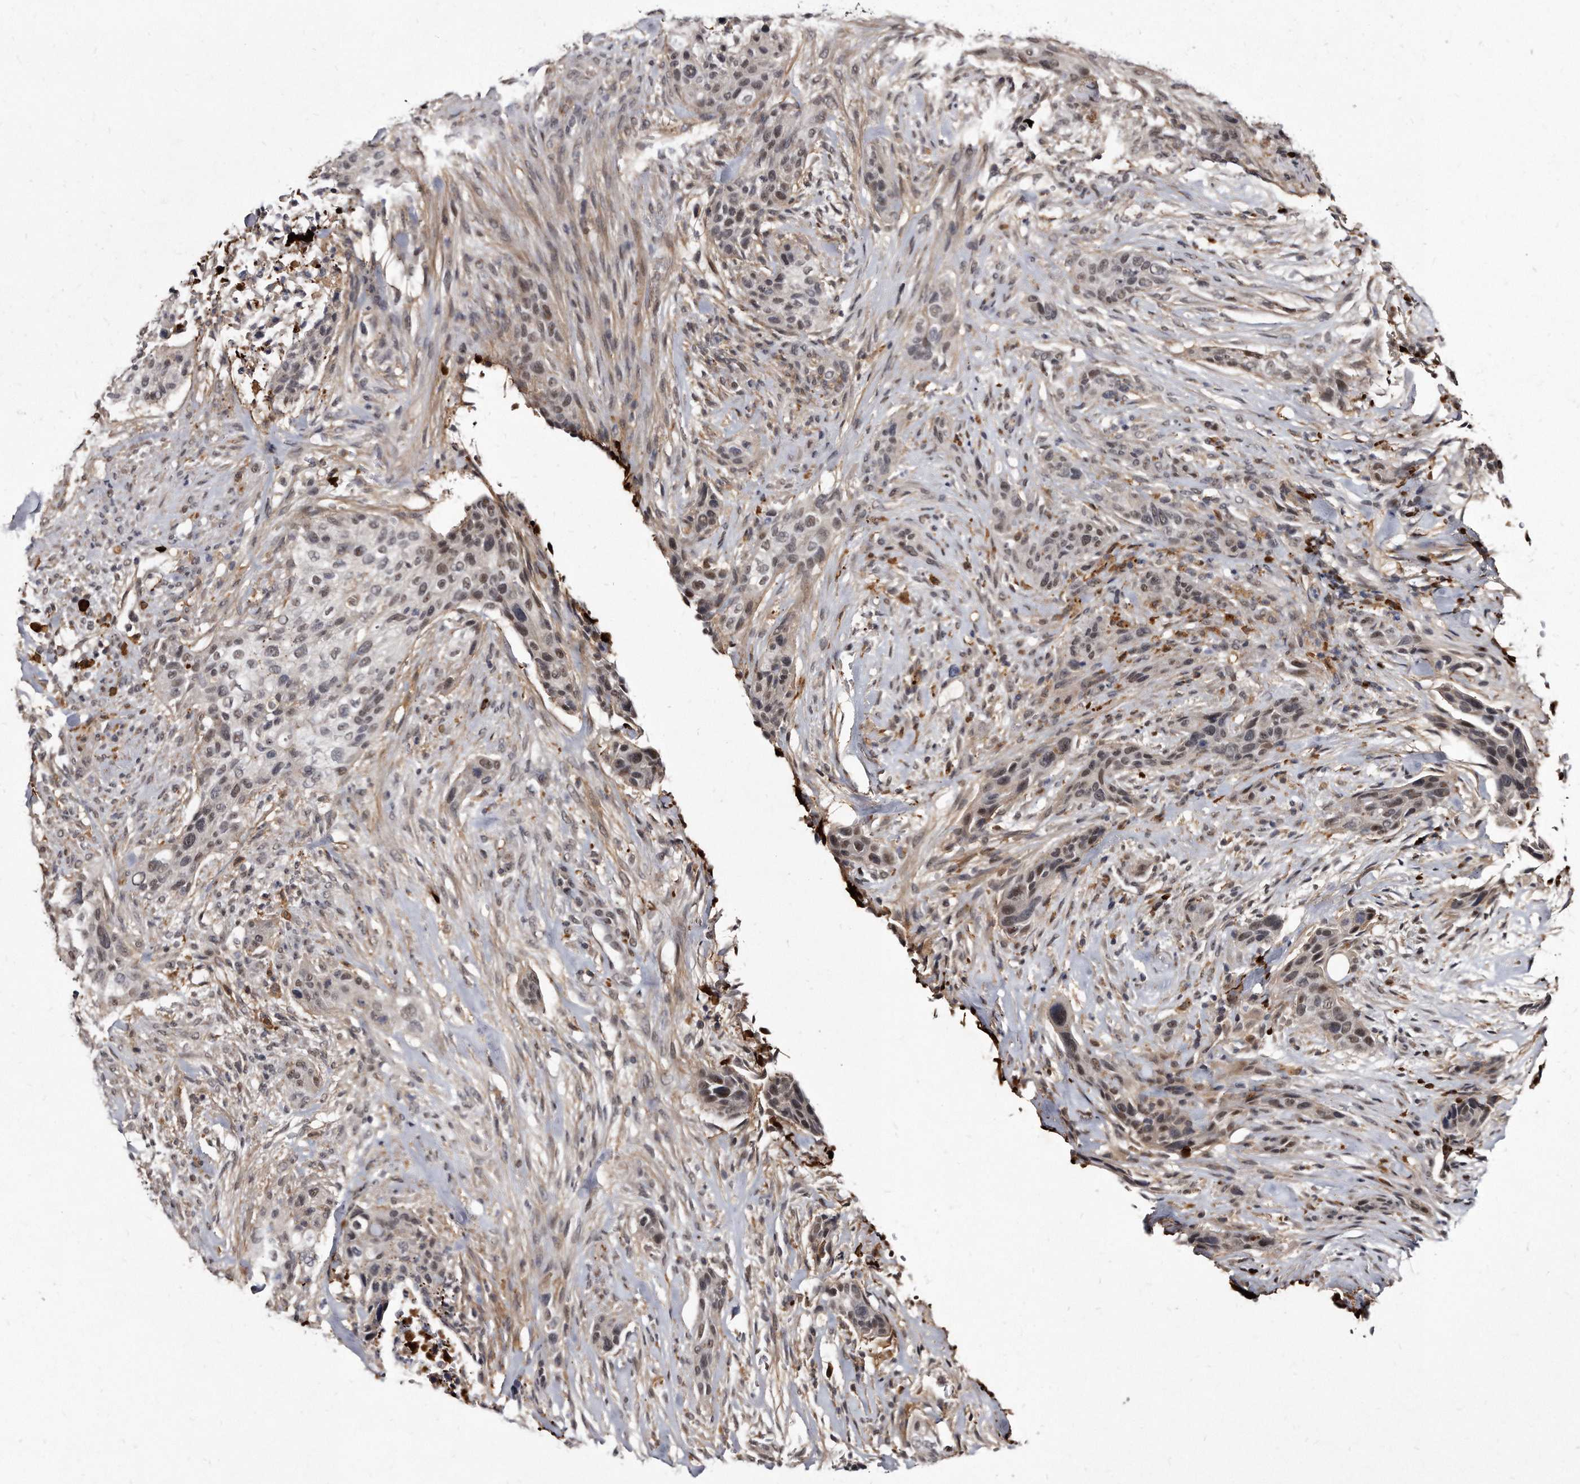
{"staining": {"intensity": "weak", "quantity": "25%-75%", "location": "nuclear"}, "tissue": "urothelial cancer", "cell_type": "Tumor cells", "image_type": "cancer", "snomed": [{"axis": "morphology", "description": "Urothelial carcinoma, High grade"}, {"axis": "topography", "description": "Urinary bladder"}], "caption": "Immunohistochemical staining of urothelial carcinoma (high-grade) displays low levels of weak nuclear positivity in approximately 25%-75% of tumor cells.", "gene": "KLHDC3", "patient": {"sex": "male", "age": 35}}